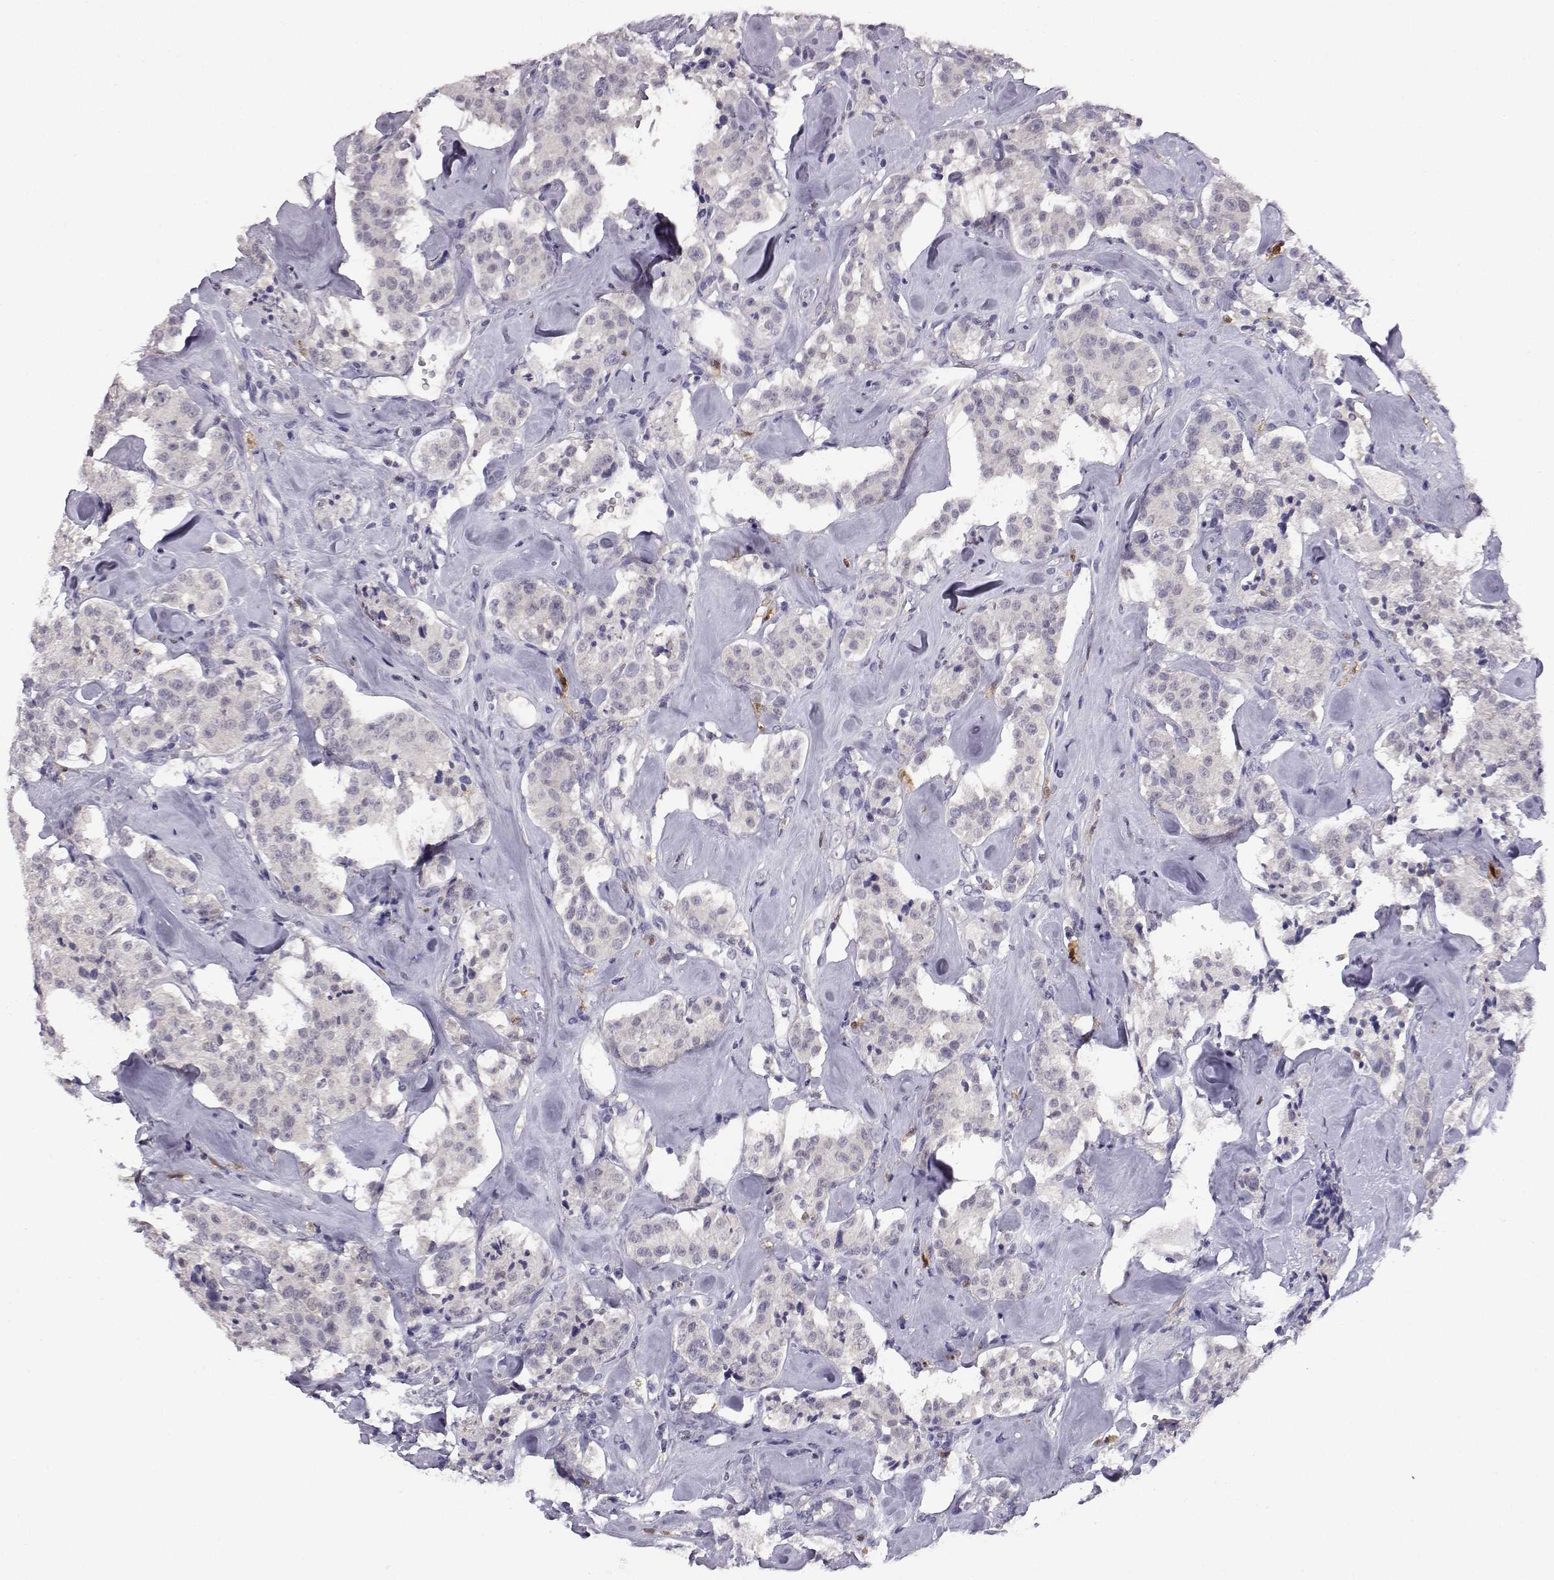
{"staining": {"intensity": "negative", "quantity": "none", "location": "none"}, "tissue": "carcinoid", "cell_type": "Tumor cells", "image_type": "cancer", "snomed": [{"axis": "morphology", "description": "Carcinoid, malignant, NOS"}, {"axis": "topography", "description": "Pancreas"}], "caption": "The micrograph displays no staining of tumor cells in carcinoid (malignant).", "gene": "AKR1B1", "patient": {"sex": "male", "age": 41}}